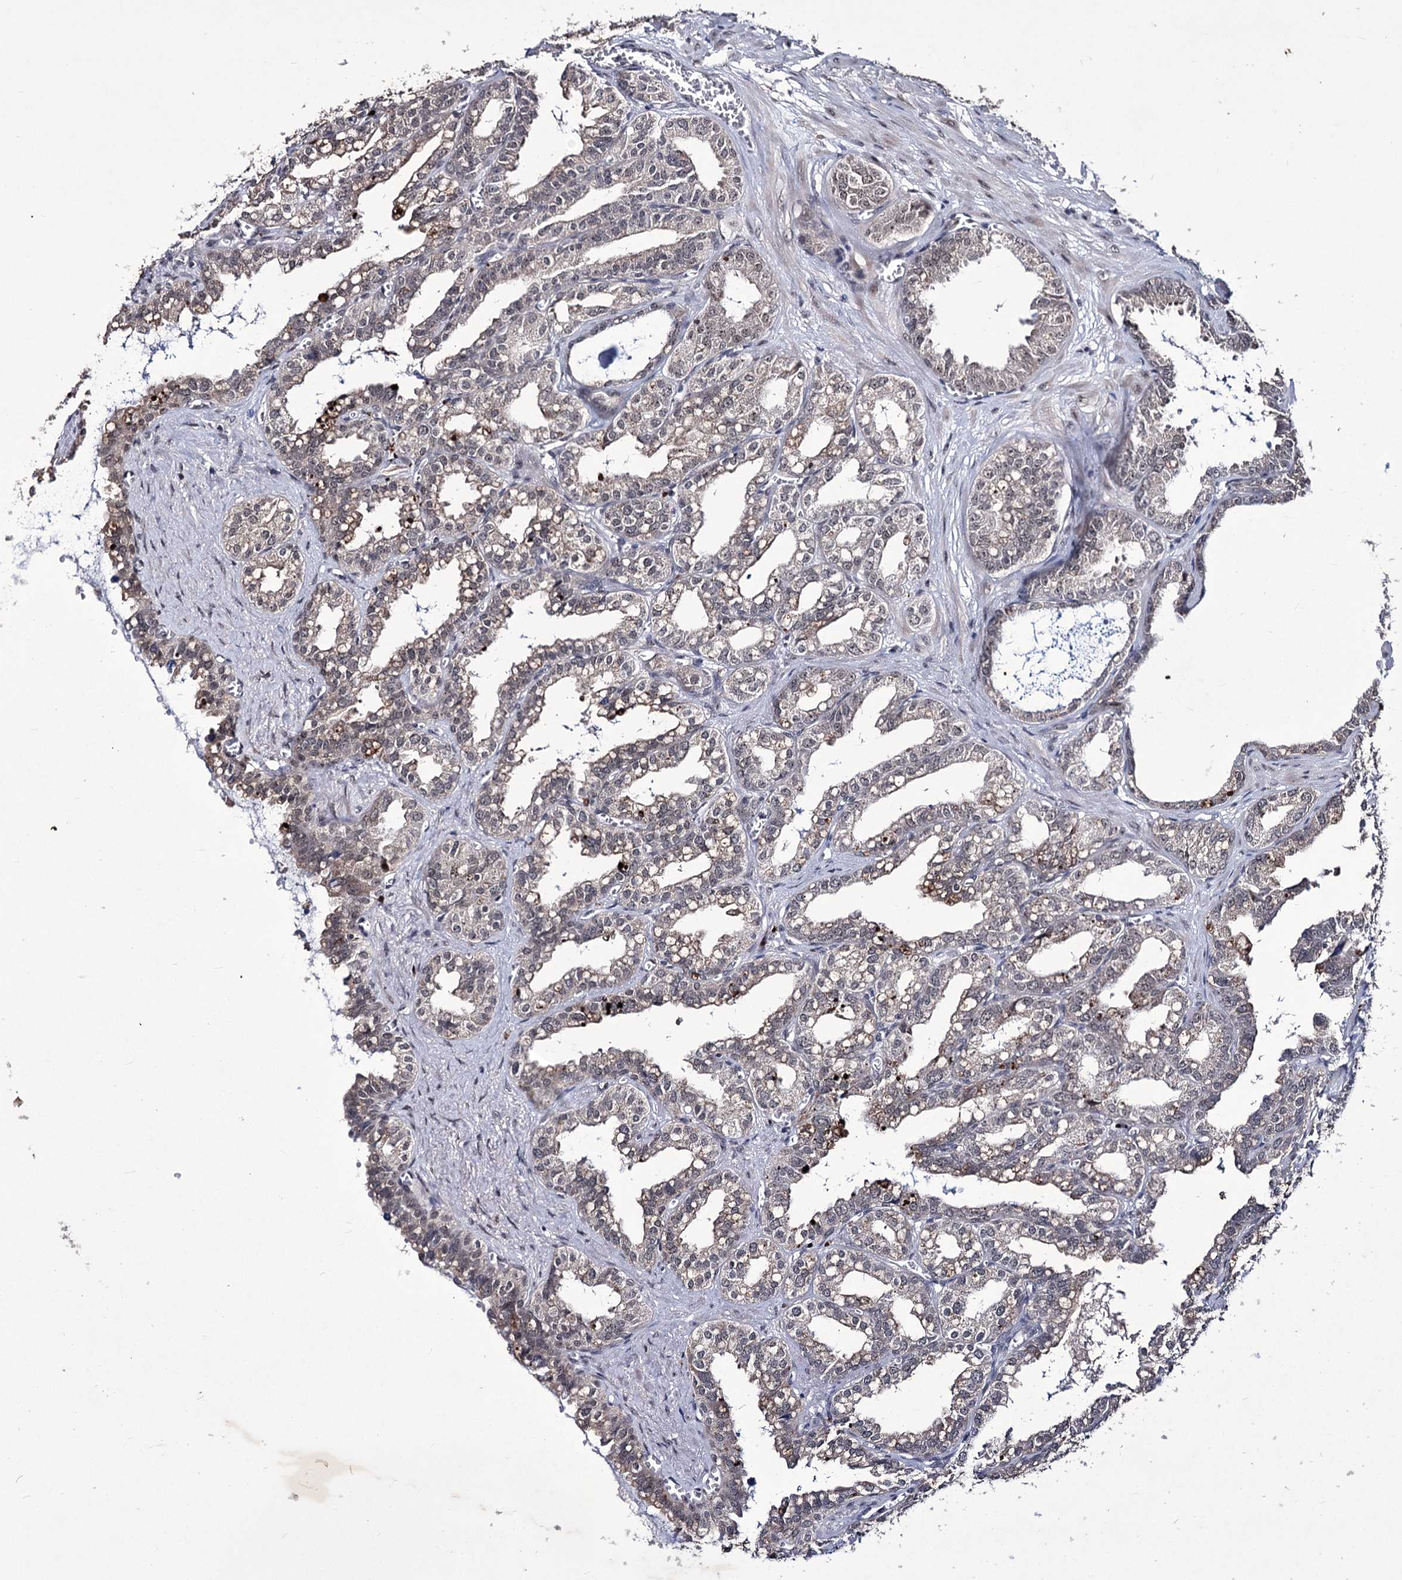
{"staining": {"intensity": "moderate", "quantity": "<25%", "location": "cytoplasmic/membranous,nuclear"}, "tissue": "seminal vesicle", "cell_type": "Glandular cells", "image_type": "normal", "snomed": [{"axis": "morphology", "description": "Normal tissue, NOS"}, {"axis": "topography", "description": "Prostate"}, {"axis": "topography", "description": "Seminal veicle"}], "caption": "Immunohistochemistry (IHC) of unremarkable human seminal vesicle reveals low levels of moderate cytoplasmic/membranous,nuclear staining in approximately <25% of glandular cells.", "gene": "VGLL4", "patient": {"sex": "male", "age": 51}}